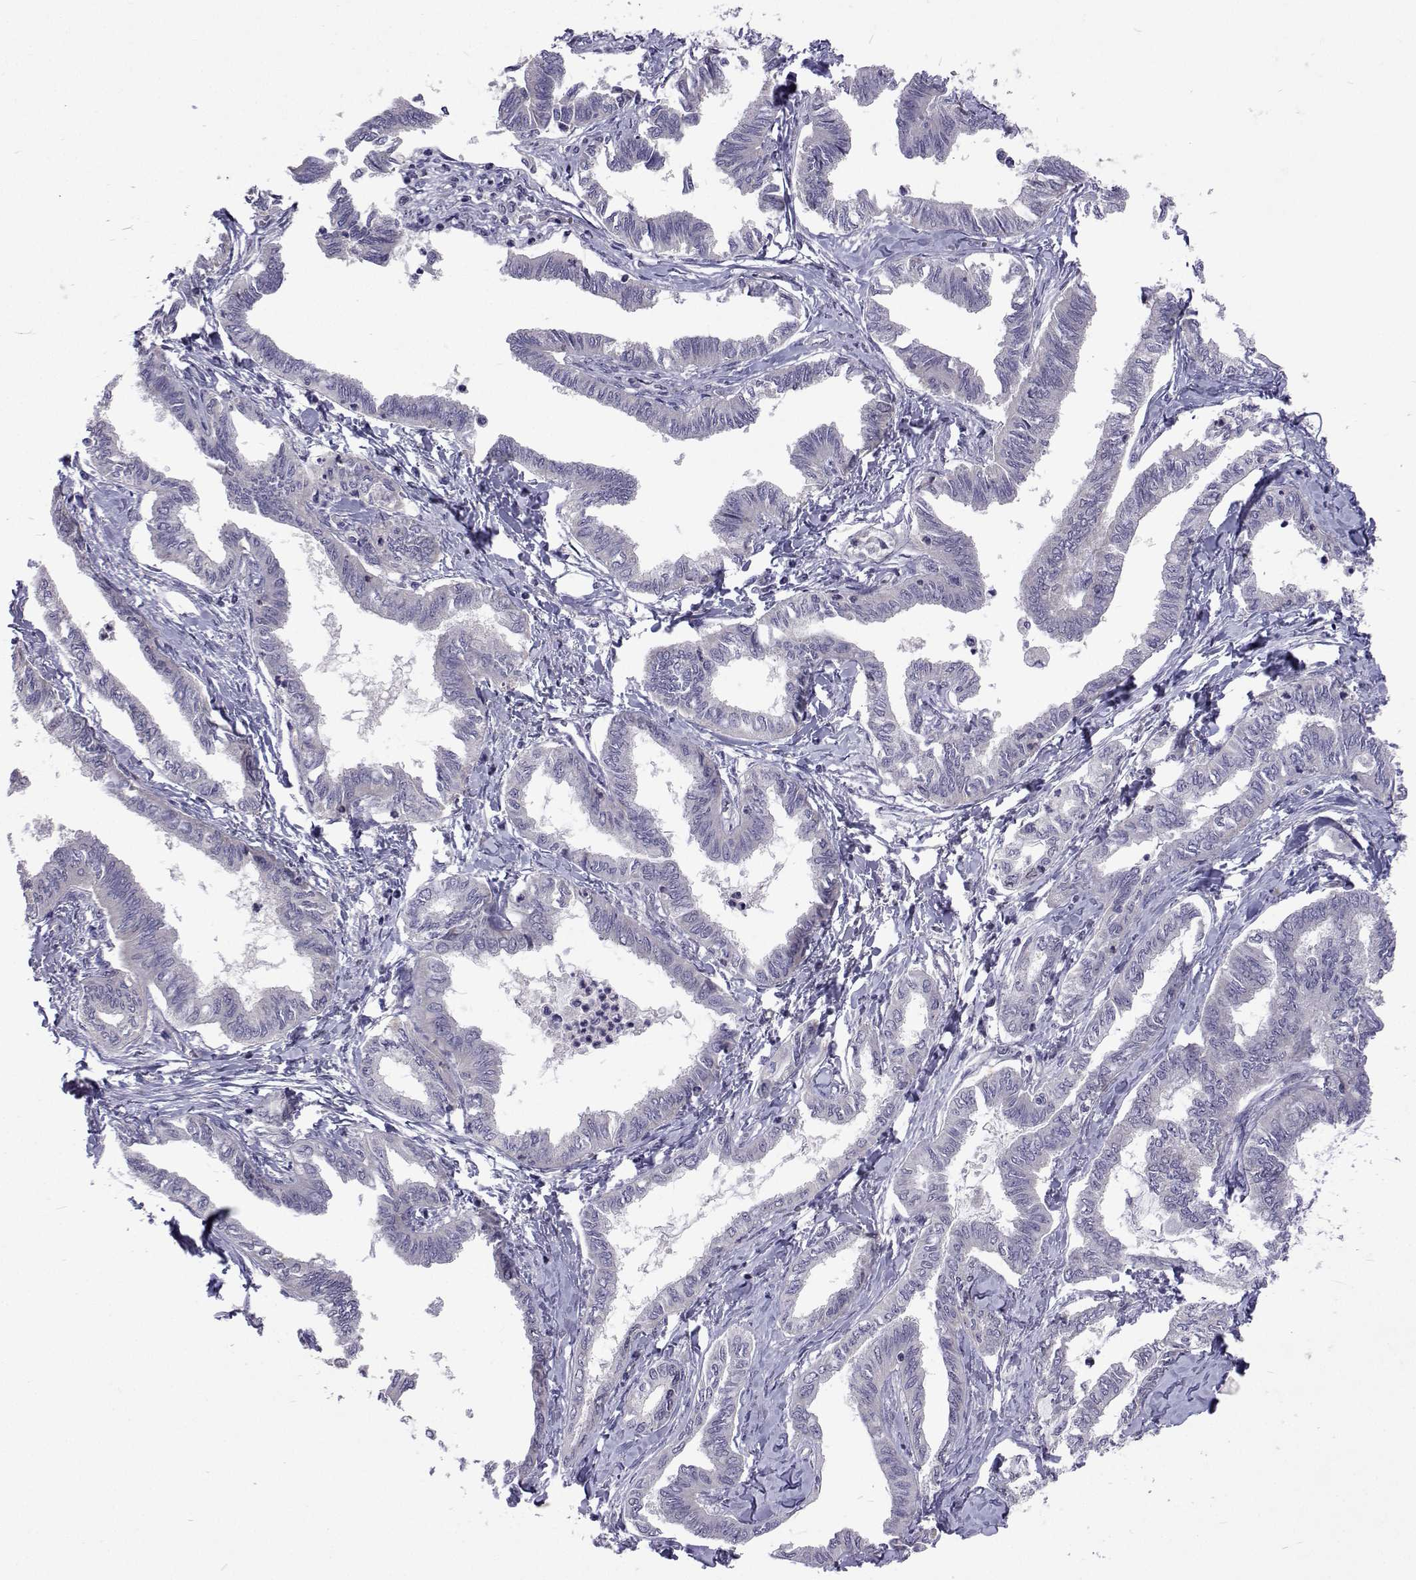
{"staining": {"intensity": "negative", "quantity": "none", "location": "none"}, "tissue": "ovarian cancer", "cell_type": "Tumor cells", "image_type": "cancer", "snomed": [{"axis": "morphology", "description": "Carcinoma, endometroid"}, {"axis": "topography", "description": "Ovary"}], "caption": "High power microscopy micrograph of an immunohistochemistry (IHC) image of ovarian cancer (endometroid carcinoma), revealing no significant positivity in tumor cells.", "gene": "DHTKD1", "patient": {"sex": "female", "age": 70}}